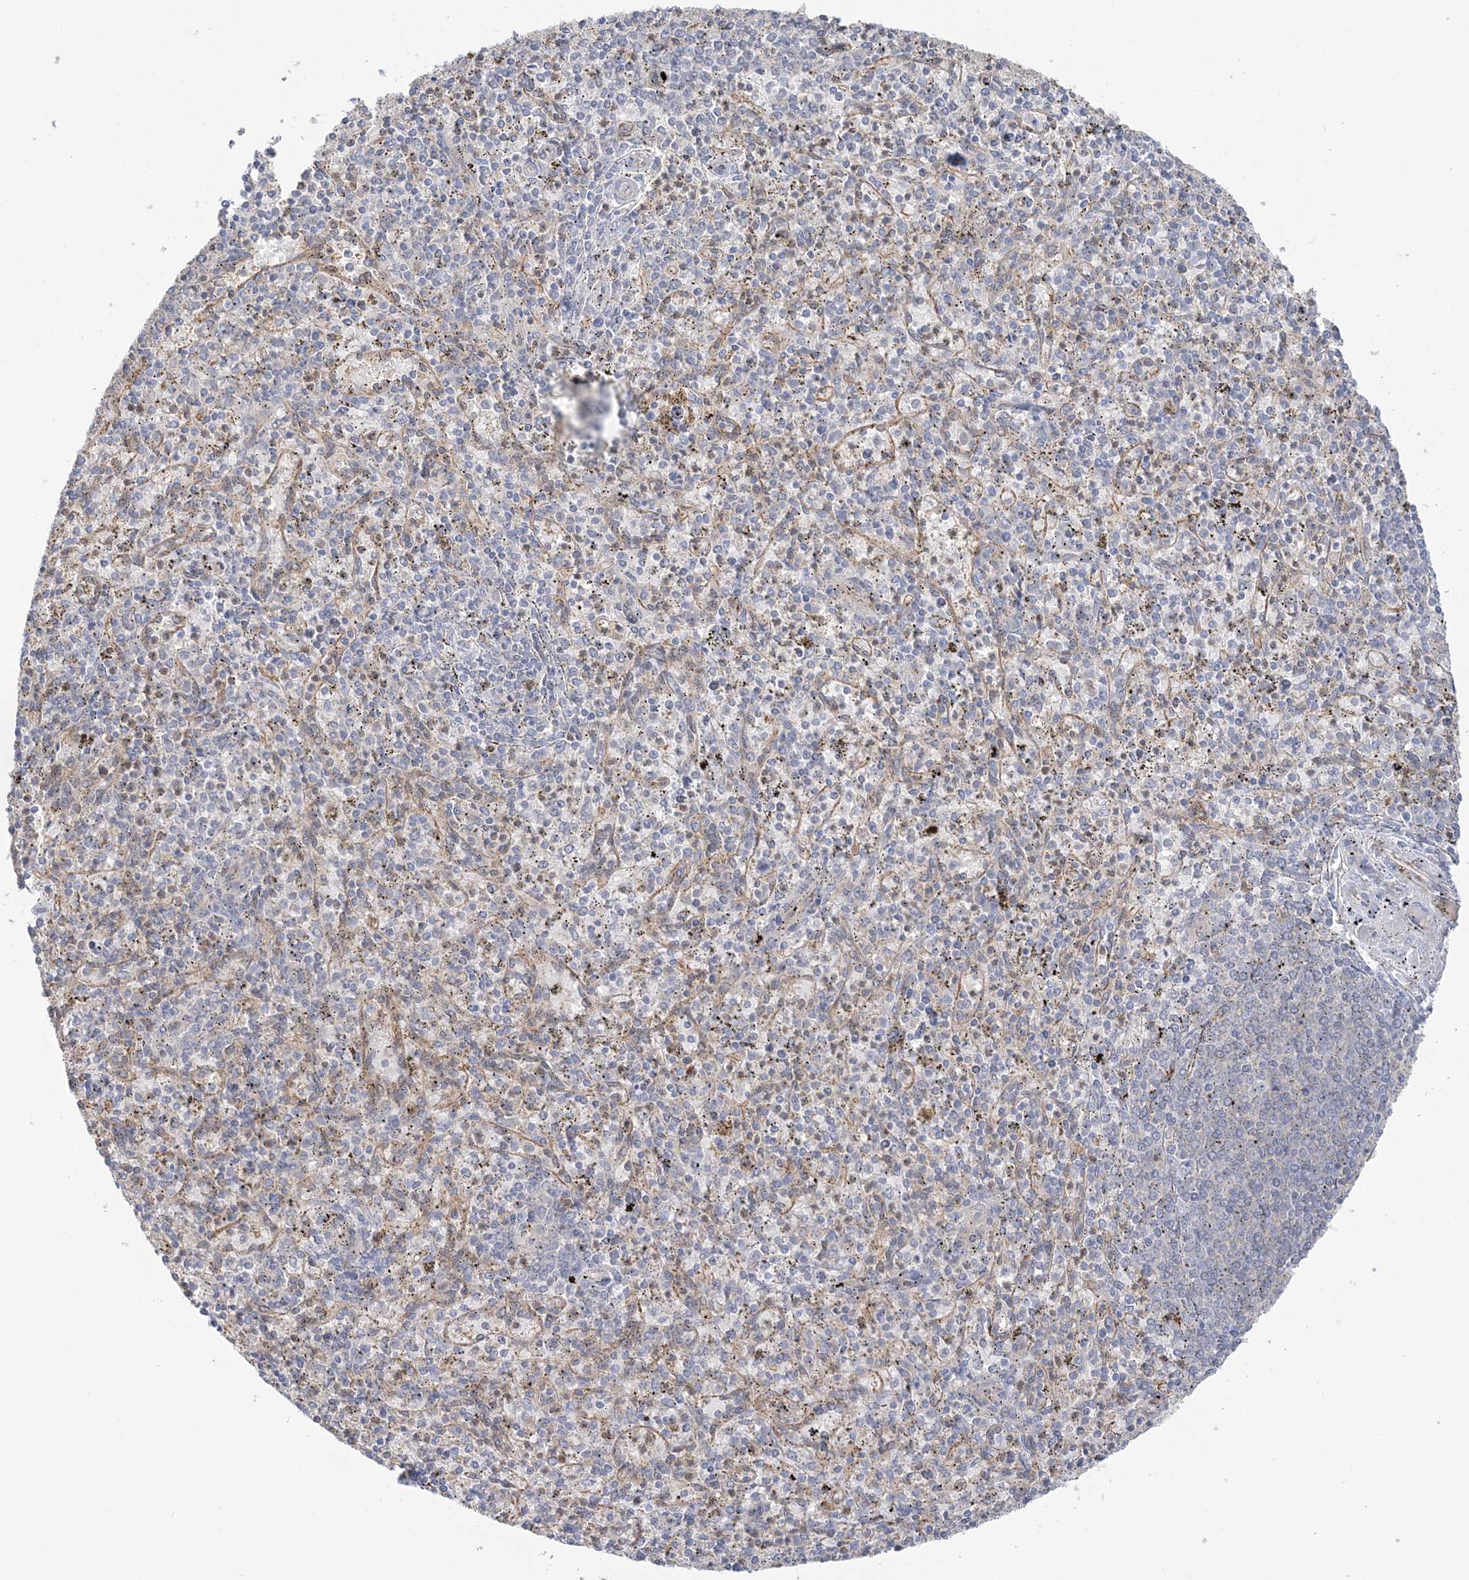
{"staining": {"intensity": "negative", "quantity": "none", "location": "none"}, "tissue": "spleen", "cell_type": "Cells in red pulp", "image_type": "normal", "snomed": [{"axis": "morphology", "description": "Normal tissue, NOS"}, {"axis": "topography", "description": "Spleen"}], "caption": "This is an immunohistochemistry (IHC) histopathology image of benign spleen. There is no staining in cells in red pulp.", "gene": "INPP1", "patient": {"sex": "male", "age": 72}}